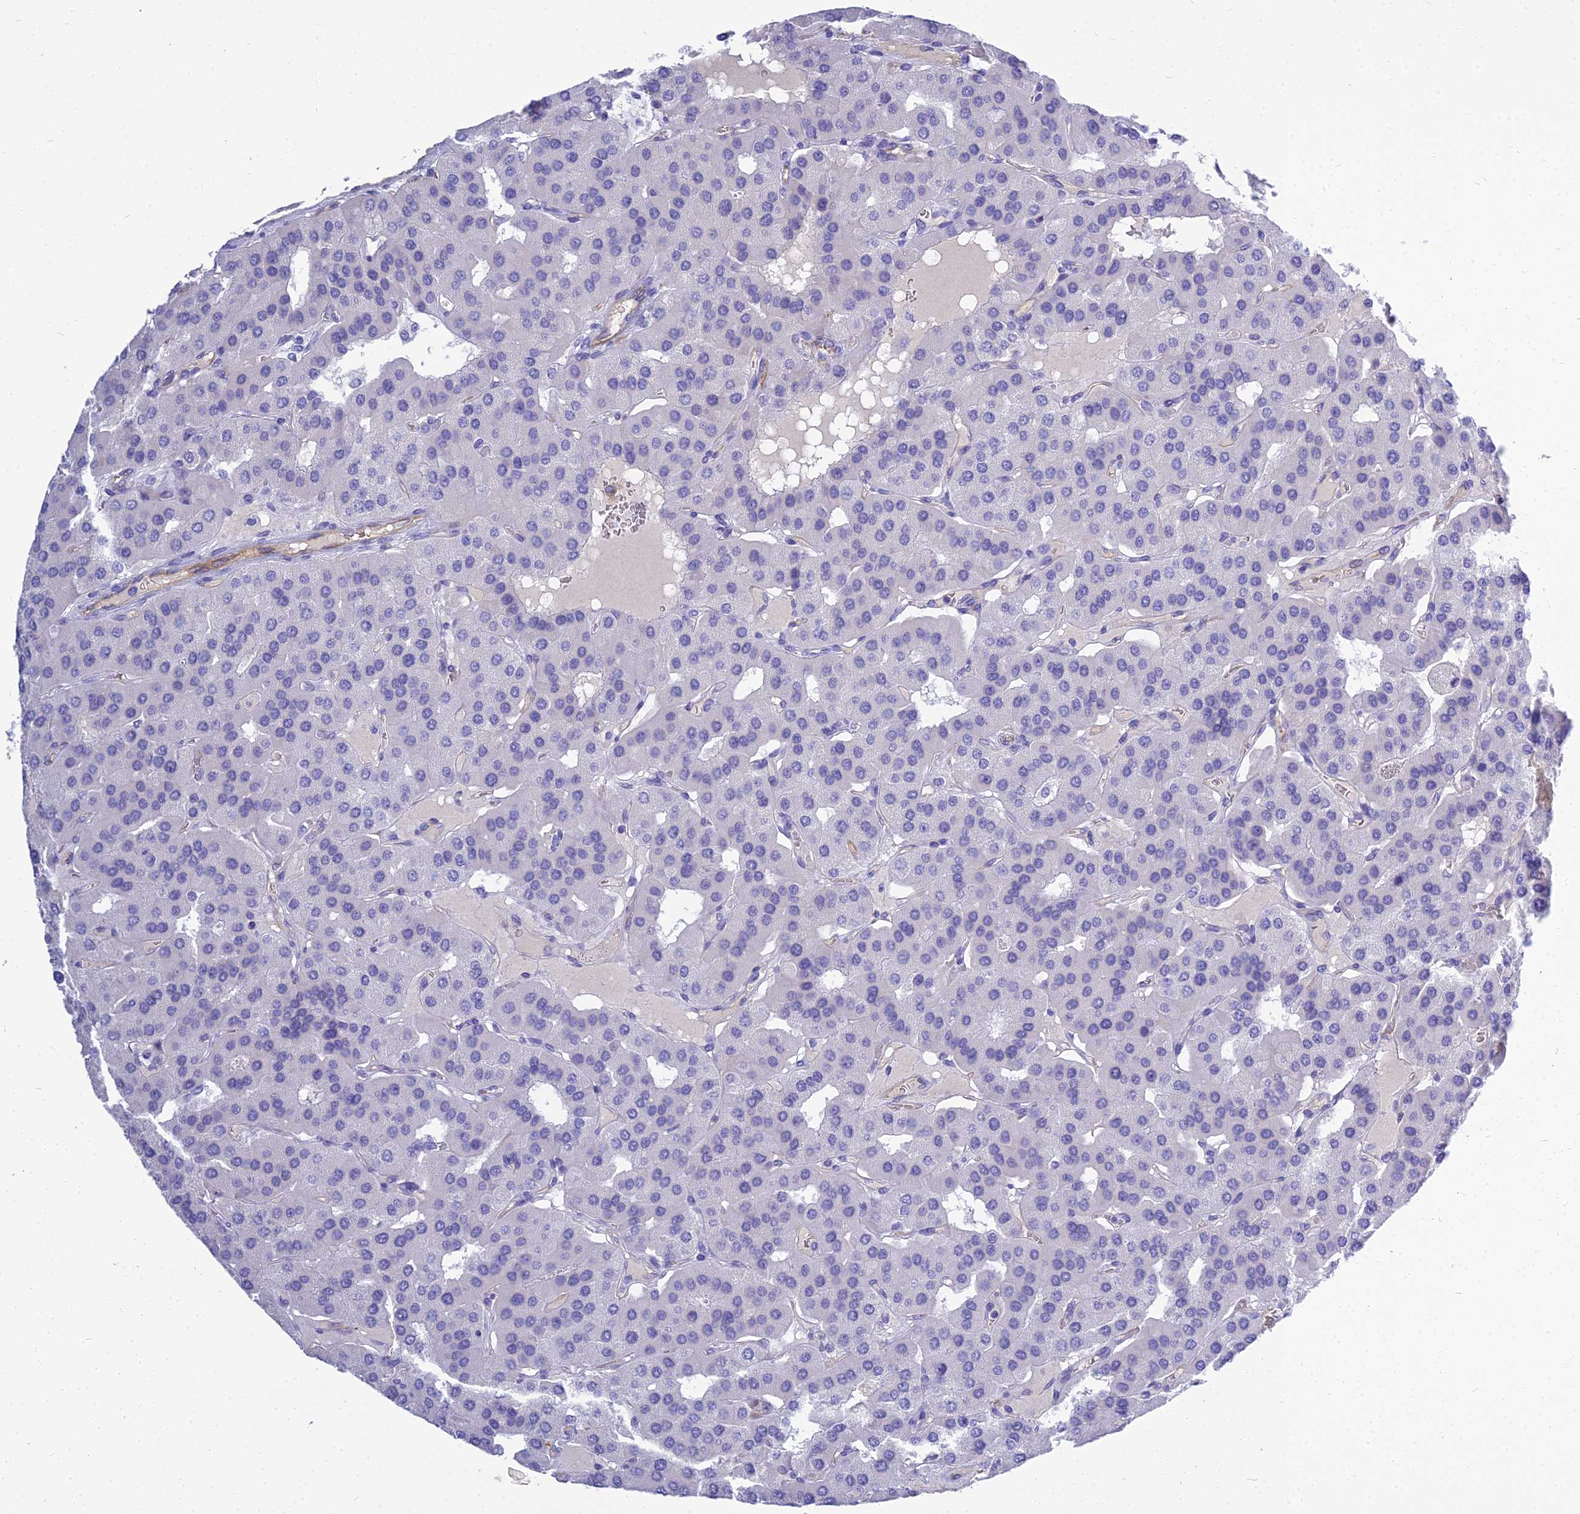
{"staining": {"intensity": "negative", "quantity": "none", "location": "none"}, "tissue": "parathyroid gland", "cell_type": "Glandular cells", "image_type": "normal", "snomed": [{"axis": "morphology", "description": "Normal tissue, NOS"}, {"axis": "morphology", "description": "Adenoma, NOS"}, {"axis": "topography", "description": "Parathyroid gland"}], "caption": "DAB (3,3'-diaminobenzidine) immunohistochemical staining of benign human parathyroid gland displays no significant positivity in glandular cells. The staining is performed using DAB (3,3'-diaminobenzidine) brown chromogen with nuclei counter-stained in using hematoxylin.", "gene": "NINJ1", "patient": {"sex": "female", "age": 86}}